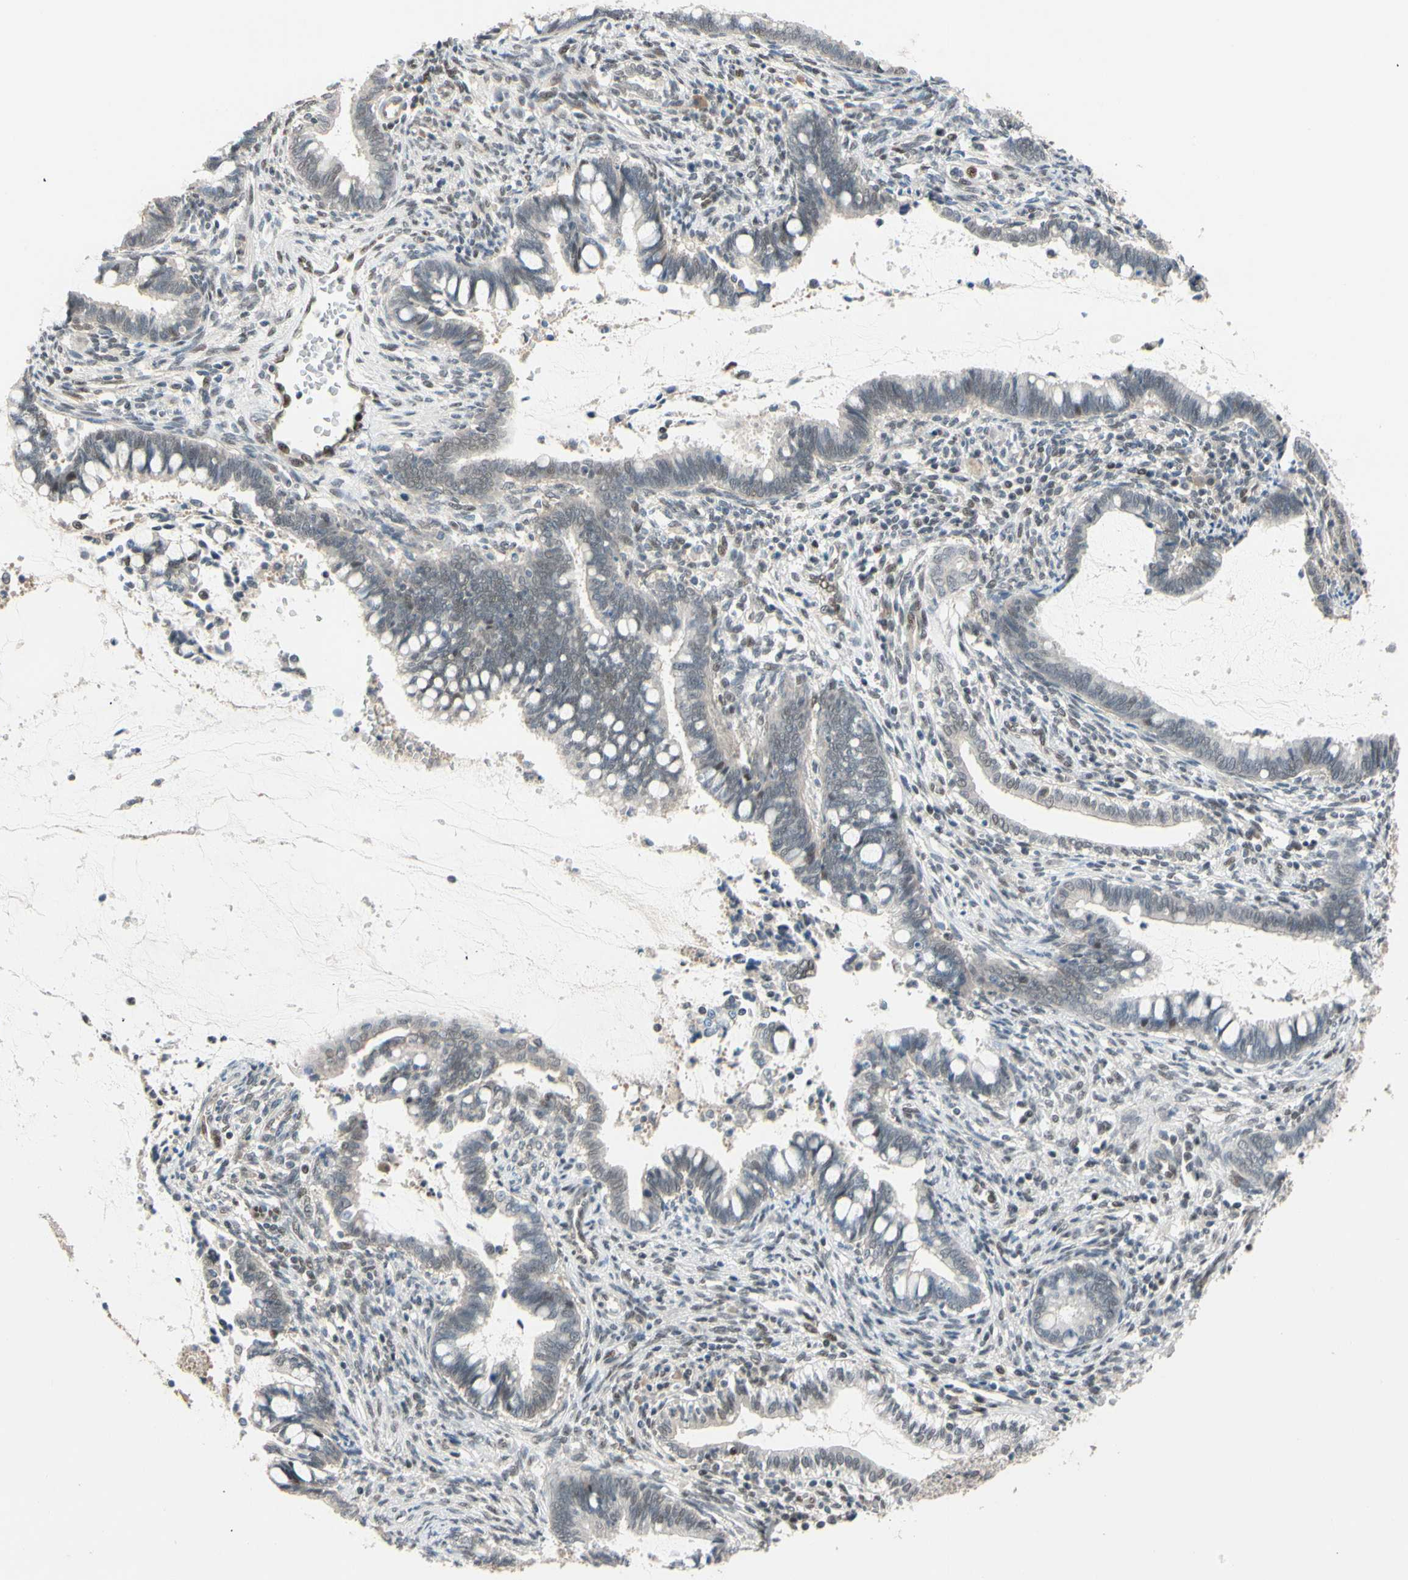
{"staining": {"intensity": "weak", "quantity": "<25%", "location": "nuclear"}, "tissue": "cervical cancer", "cell_type": "Tumor cells", "image_type": "cancer", "snomed": [{"axis": "morphology", "description": "Adenocarcinoma, NOS"}, {"axis": "topography", "description": "Cervix"}], "caption": "Immunohistochemistry histopathology image of neoplastic tissue: human cervical cancer stained with DAB (3,3'-diaminobenzidine) displays no significant protein staining in tumor cells.", "gene": "TAF4", "patient": {"sex": "female", "age": 44}}